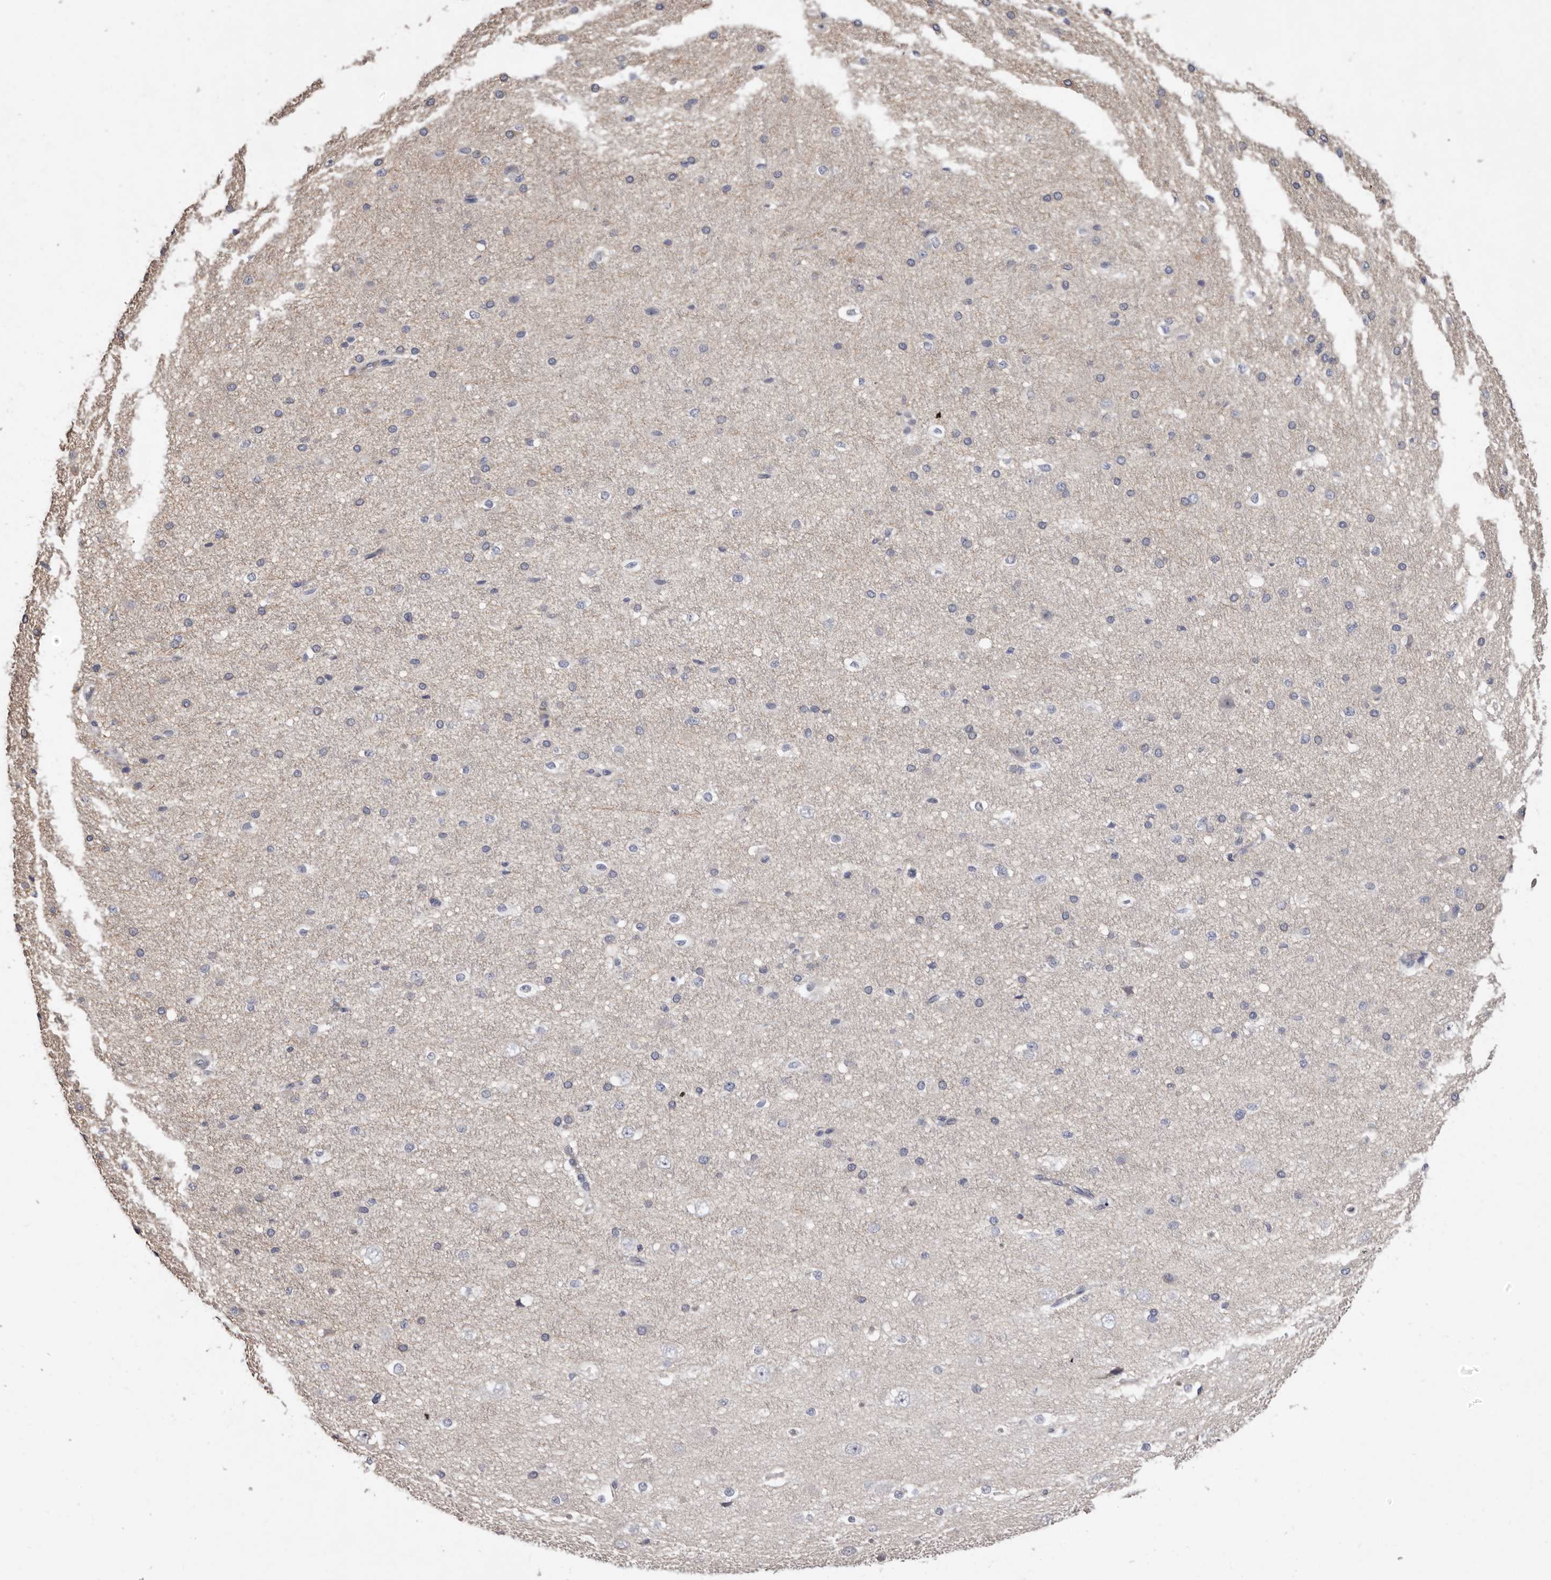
{"staining": {"intensity": "negative", "quantity": "none", "location": "none"}, "tissue": "cerebral cortex", "cell_type": "Endothelial cells", "image_type": "normal", "snomed": [{"axis": "morphology", "description": "Normal tissue, NOS"}, {"axis": "morphology", "description": "Developmental malformation"}, {"axis": "topography", "description": "Cerebral cortex"}], "caption": "A high-resolution micrograph shows immunohistochemistry staining of benign cerebral cortex, which reveals no significant positivity in endothelial cells.", "gene": "SPTA1", "patient": {"sex": "female", "age": 30}}